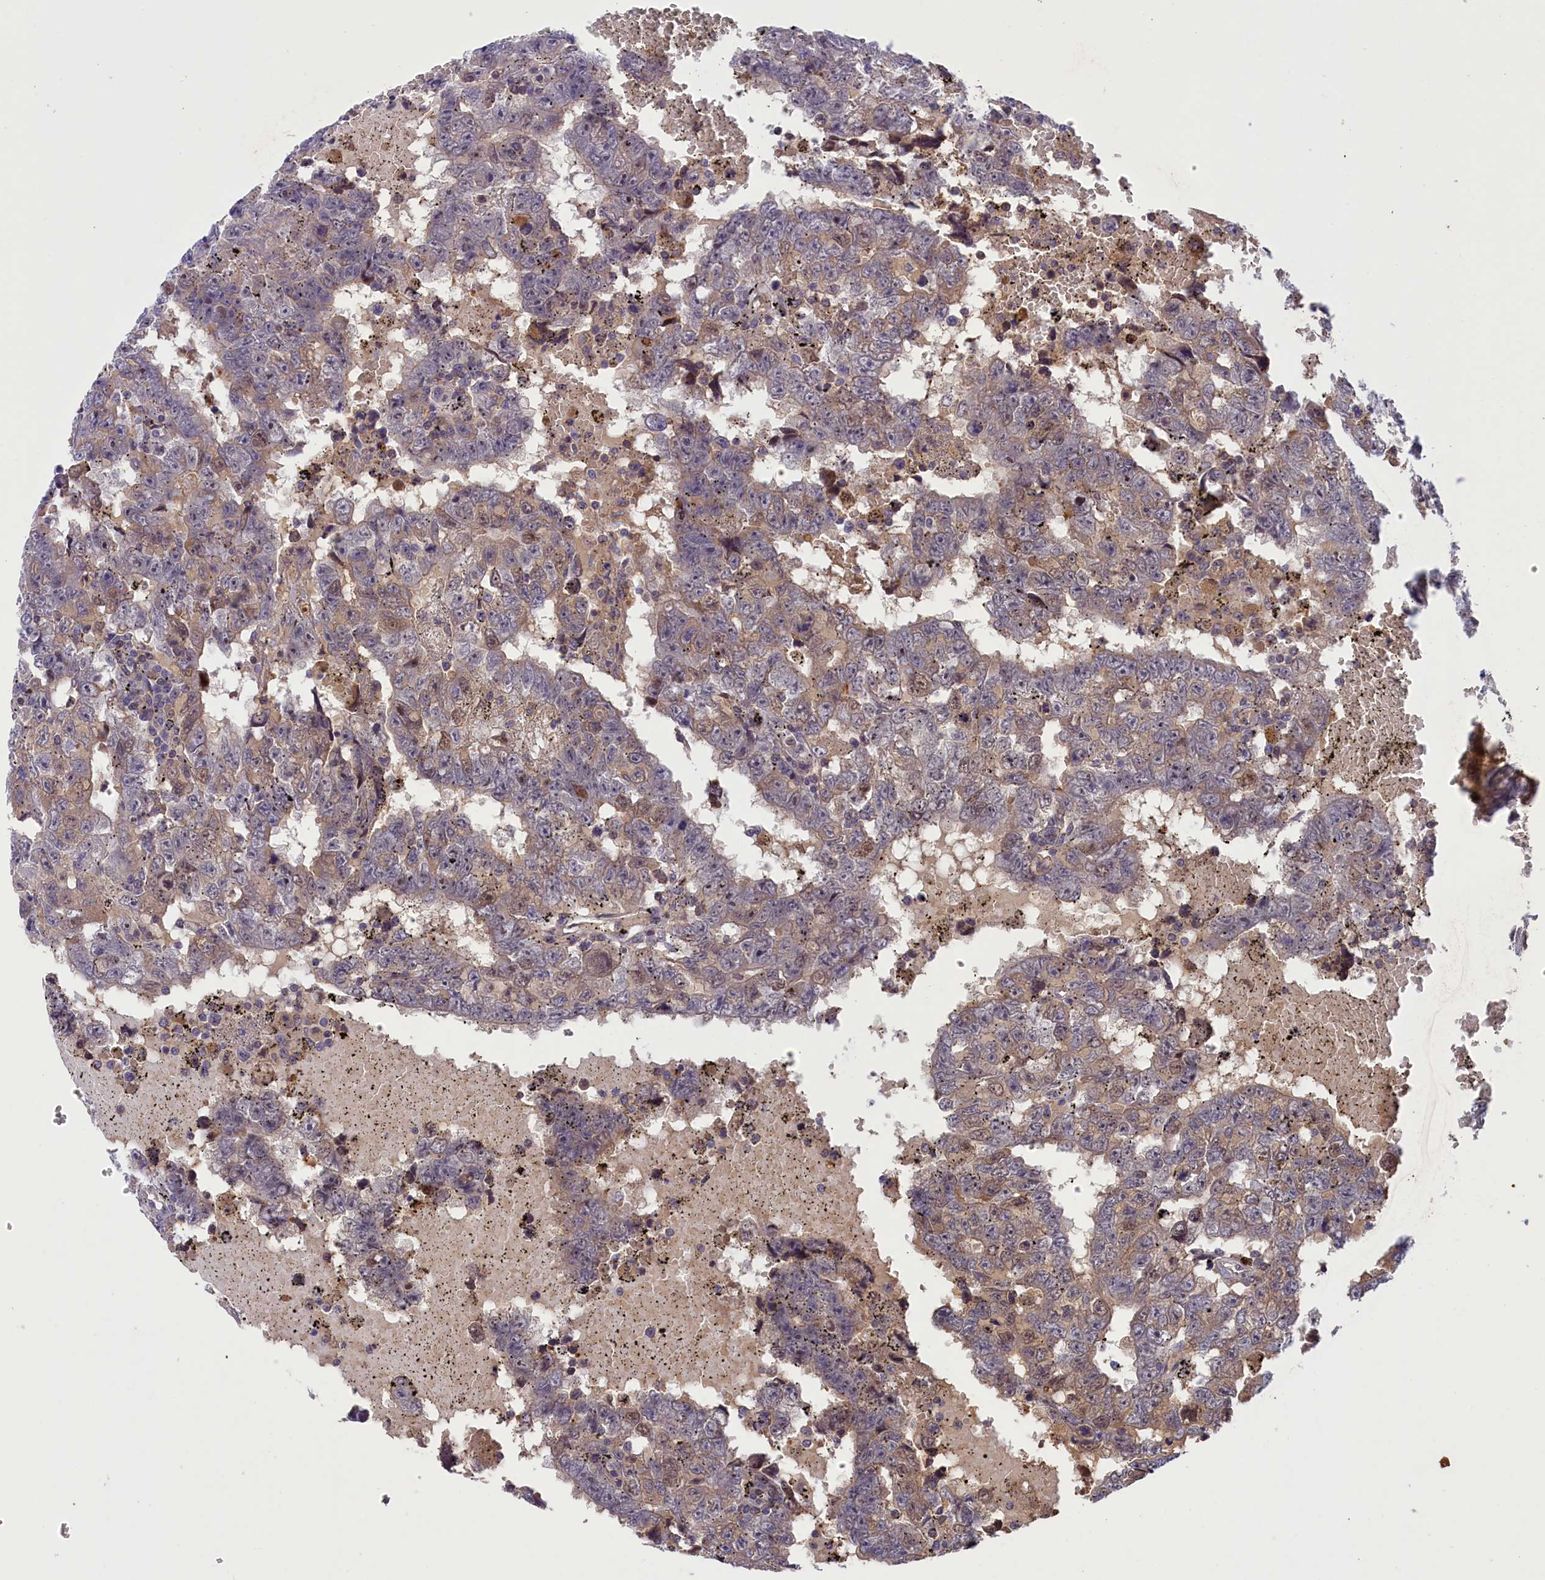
{"staining": {"intensity": "weak", "quantity": "25%-75%", "location": "cytoplasmic/membranous"}, "tissue": "testis cancer", "cell_type": "Tumor cells", "image_type": "cancer", "snomed": [{"axis": "morphology", "description": "Carcinoma, Embryonal, NOS"}, {"axis": "topography", "description": "Testis"}], "caption": "This photomicrograph displays immunohistochemistry staining of testis embryonal carcinoma, with low weak cytoplasmic/membranous positivity in about 25%-75% of tumor cells.", "gene": "STYX", "patient": {"sex": "male", "age": 25}}